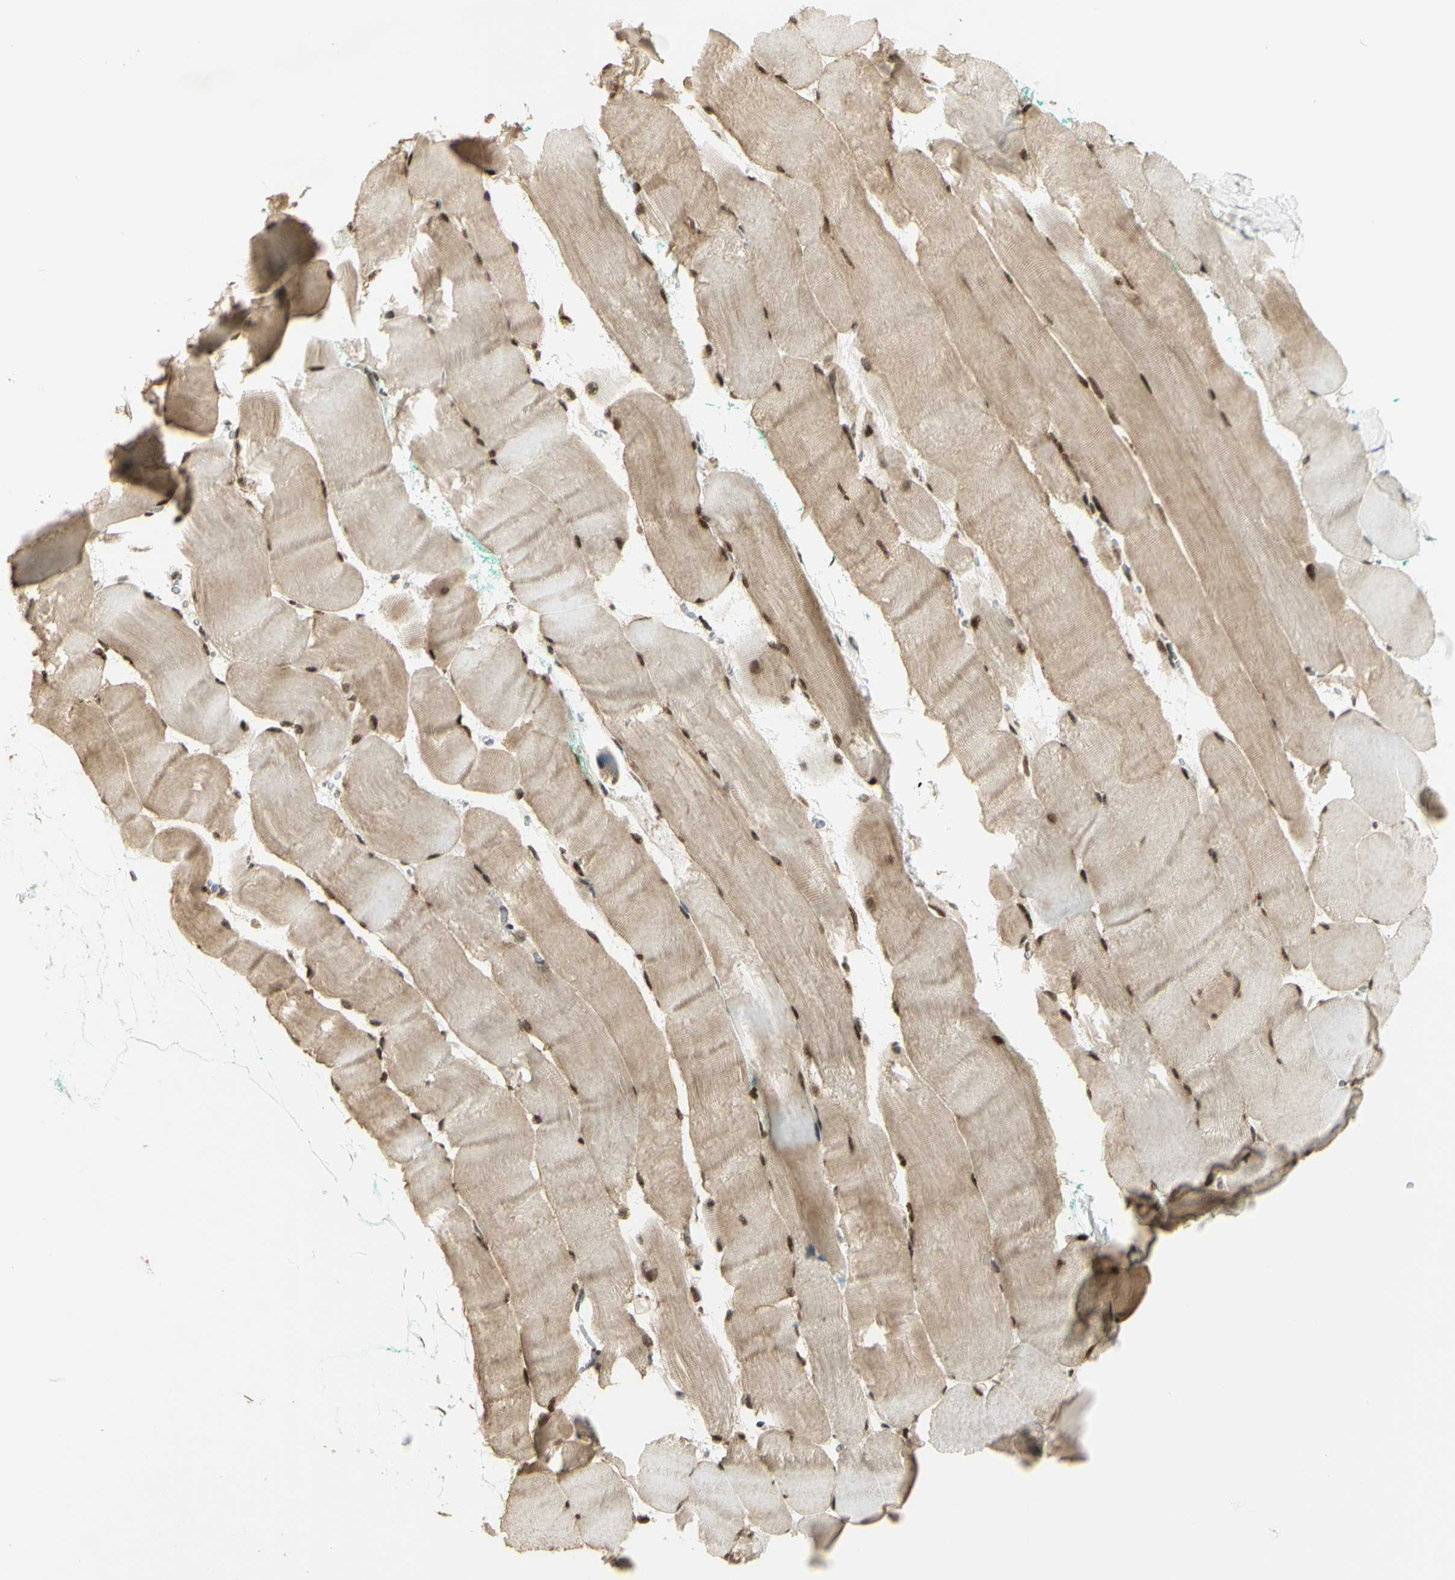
{"staining": {"intensity": "weak", "quantity": ">75%", "location": "cytoplasmic/membranous,nuclear"}, "tissue": "skeletal muscle", "cell_type": "Myocytes", "image_type": "normal", "snomed": [{"axis": "morphology", "description": "Normal tissue, NOS"}, {"axis": "morphology", "description": "Squamous cell carcinoma, NOS"}, {"axis": "topography", "description": "Skeletal muscle"}], "caption": "Skeletal muscle stained with immunohistochemistry (IHC) exhibits weak cytoplasmic/membranous,nuclear expression in about >75% of myocytes.", "gene": "DDX1", "patient": {"sex": "male", "age": 51}}